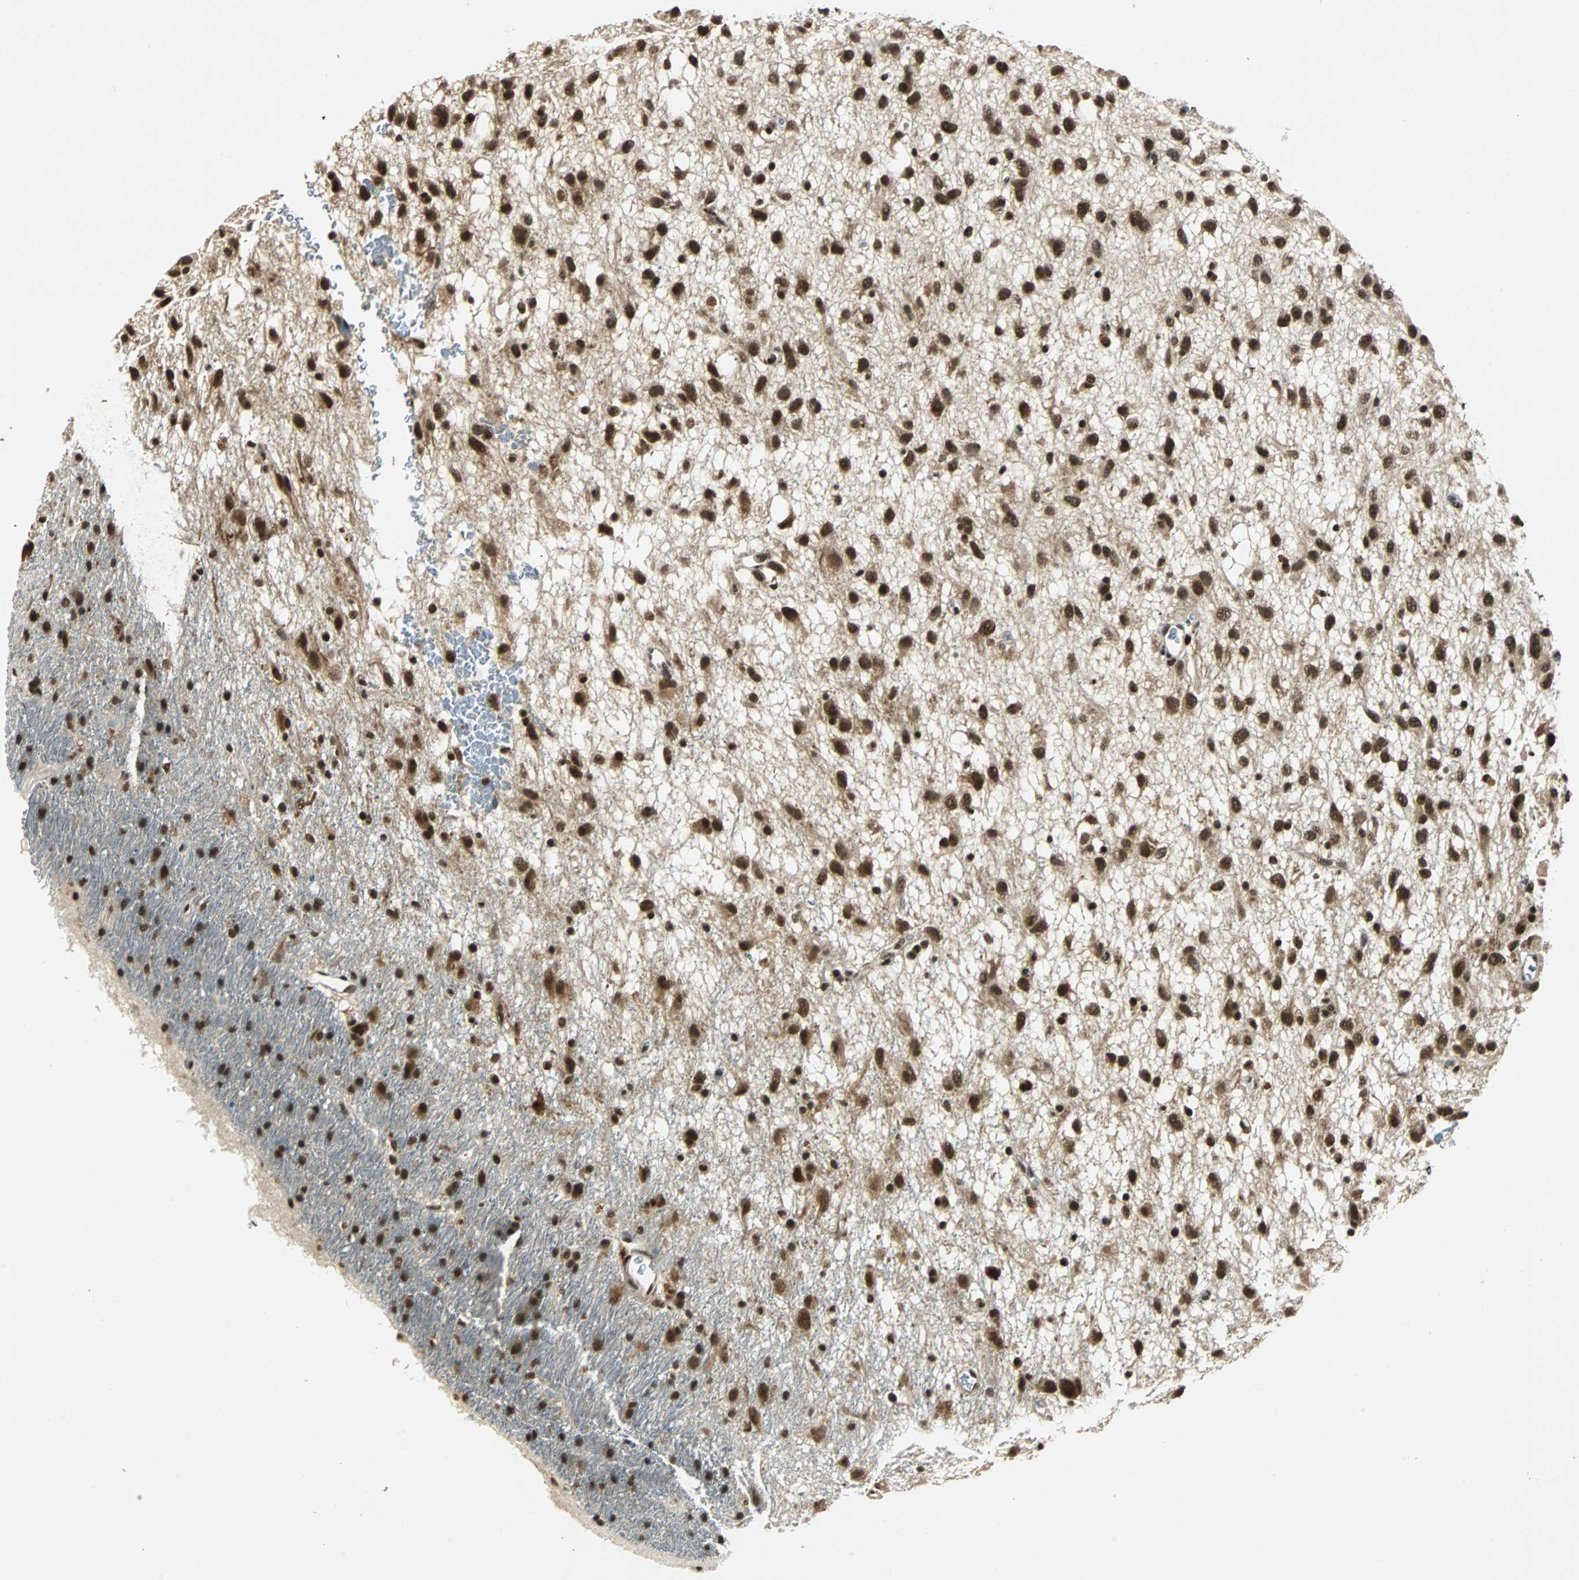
{"staining": {"intensity": "strong", "quantity": ">75%", "location": "nuclear"}, "tissue": "glioma", "cell_type": "Tumor cells", "image_type": "cancer", "snomed": [{"axis": "morphology", "description": "Glioma, malignant, Low grade"}, {"axis": "topography", "description": "Brain"}], "caption": "Malignant glioma (low-grade) stained with immunohistochemistry demonstrates strong nuclear staining in approximately >75% of tumor cells. Using DAB (3,3'-diaminobenzidine) (brown) and hematoxylin (blue) stains, captured at high magnification using brightfield microscopy.", "gene": "TAF5", "patient": {"sex": "male", "age": 77}}